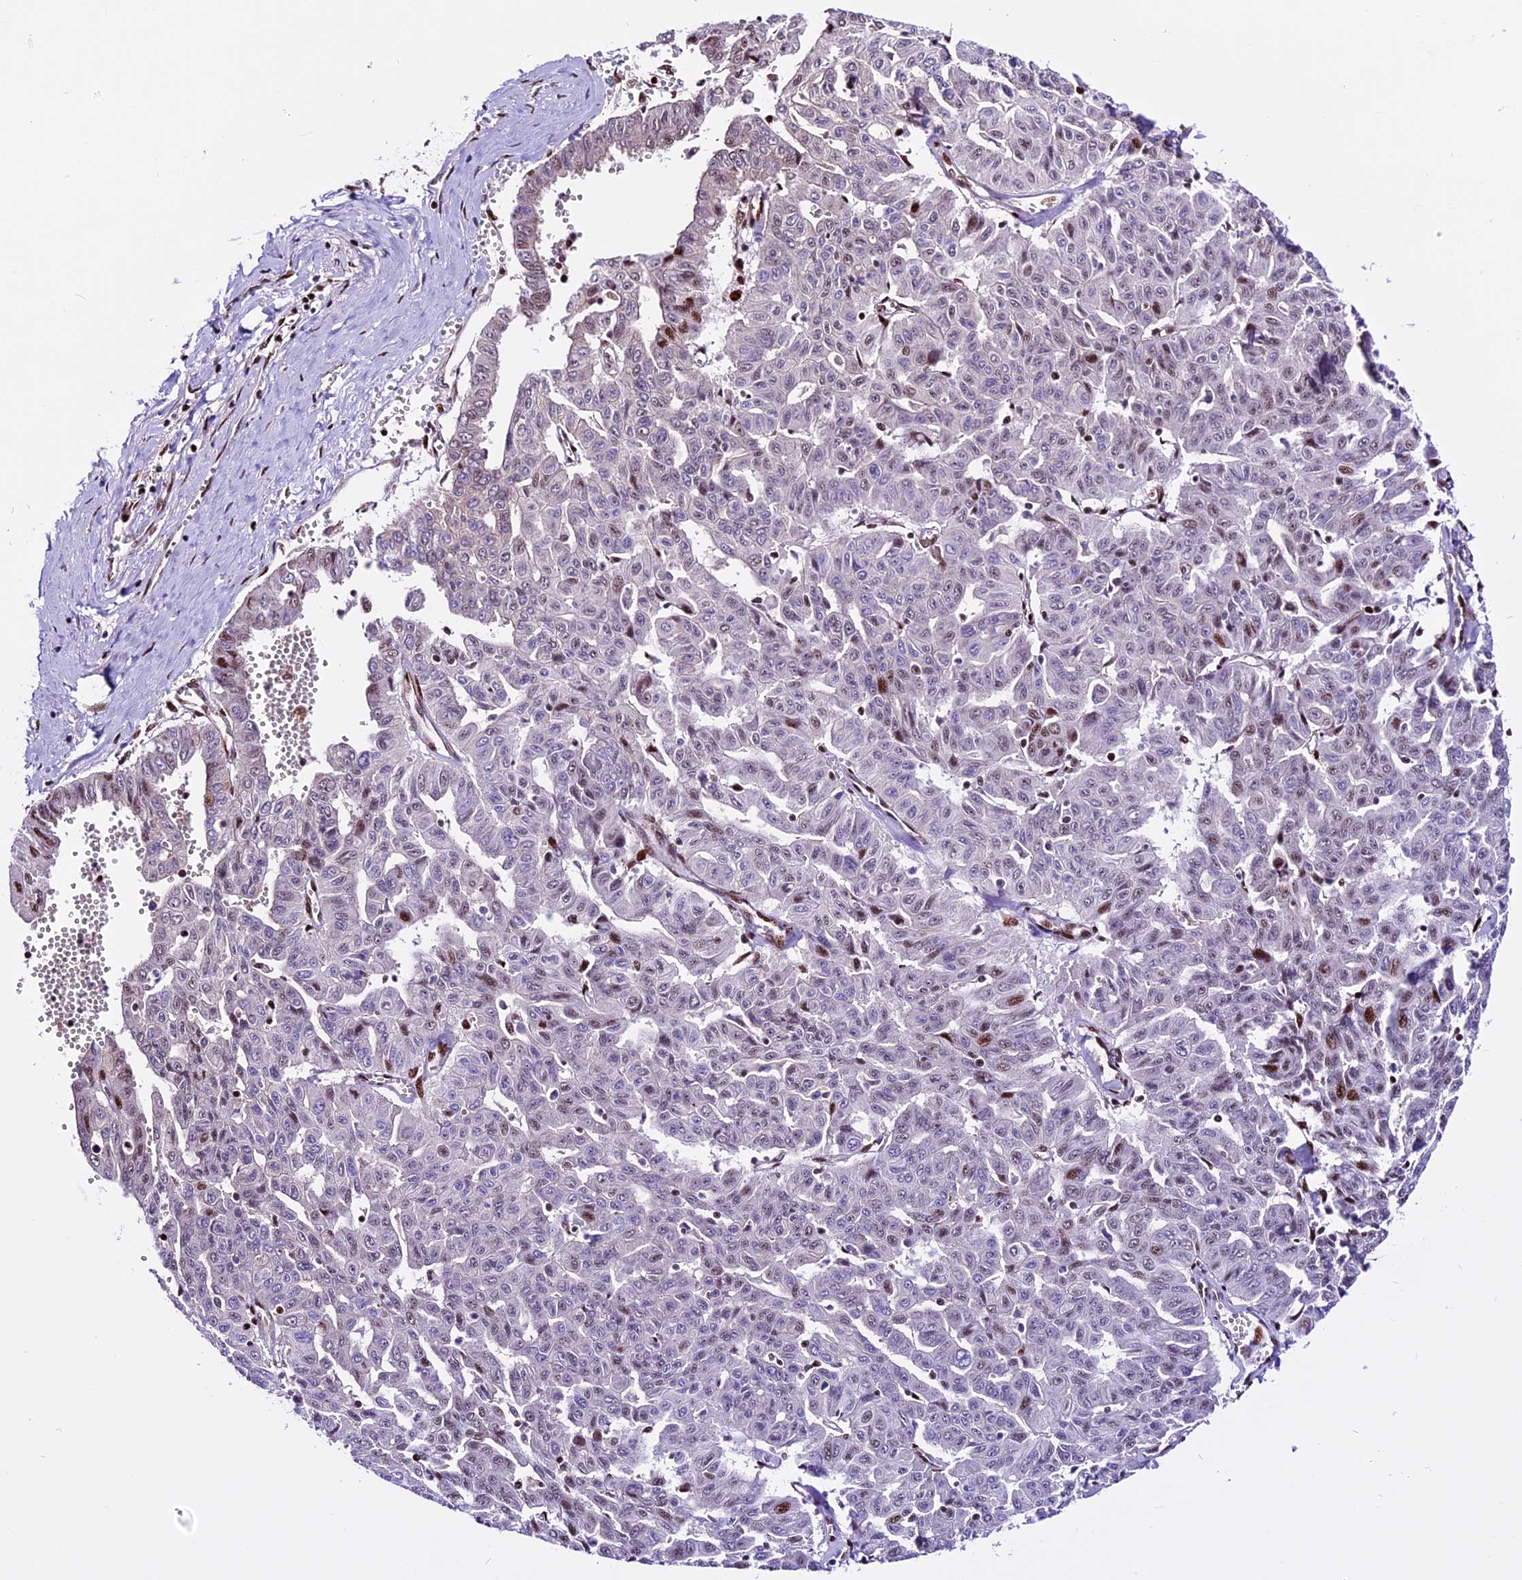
{"staining": {"intensity": "moderate", "quantity": "<25%", "location": "nuclear"}, "tissue": "liver cancer", "cell_type": "Tumor cells", "image_type": "cancer", "snomed": [{"axis": "morphology", "description": "Cholangiocarcinoma"}, {"axis": "topography", "description": "Liver"}], "caption": "The immunohistochemical stain highlights moderate nuclear positivity in tumor cells of liver cholangiocarcinoma tissue.", "gene": "RINL", "patient": {"sex": "female", "age": 77}}